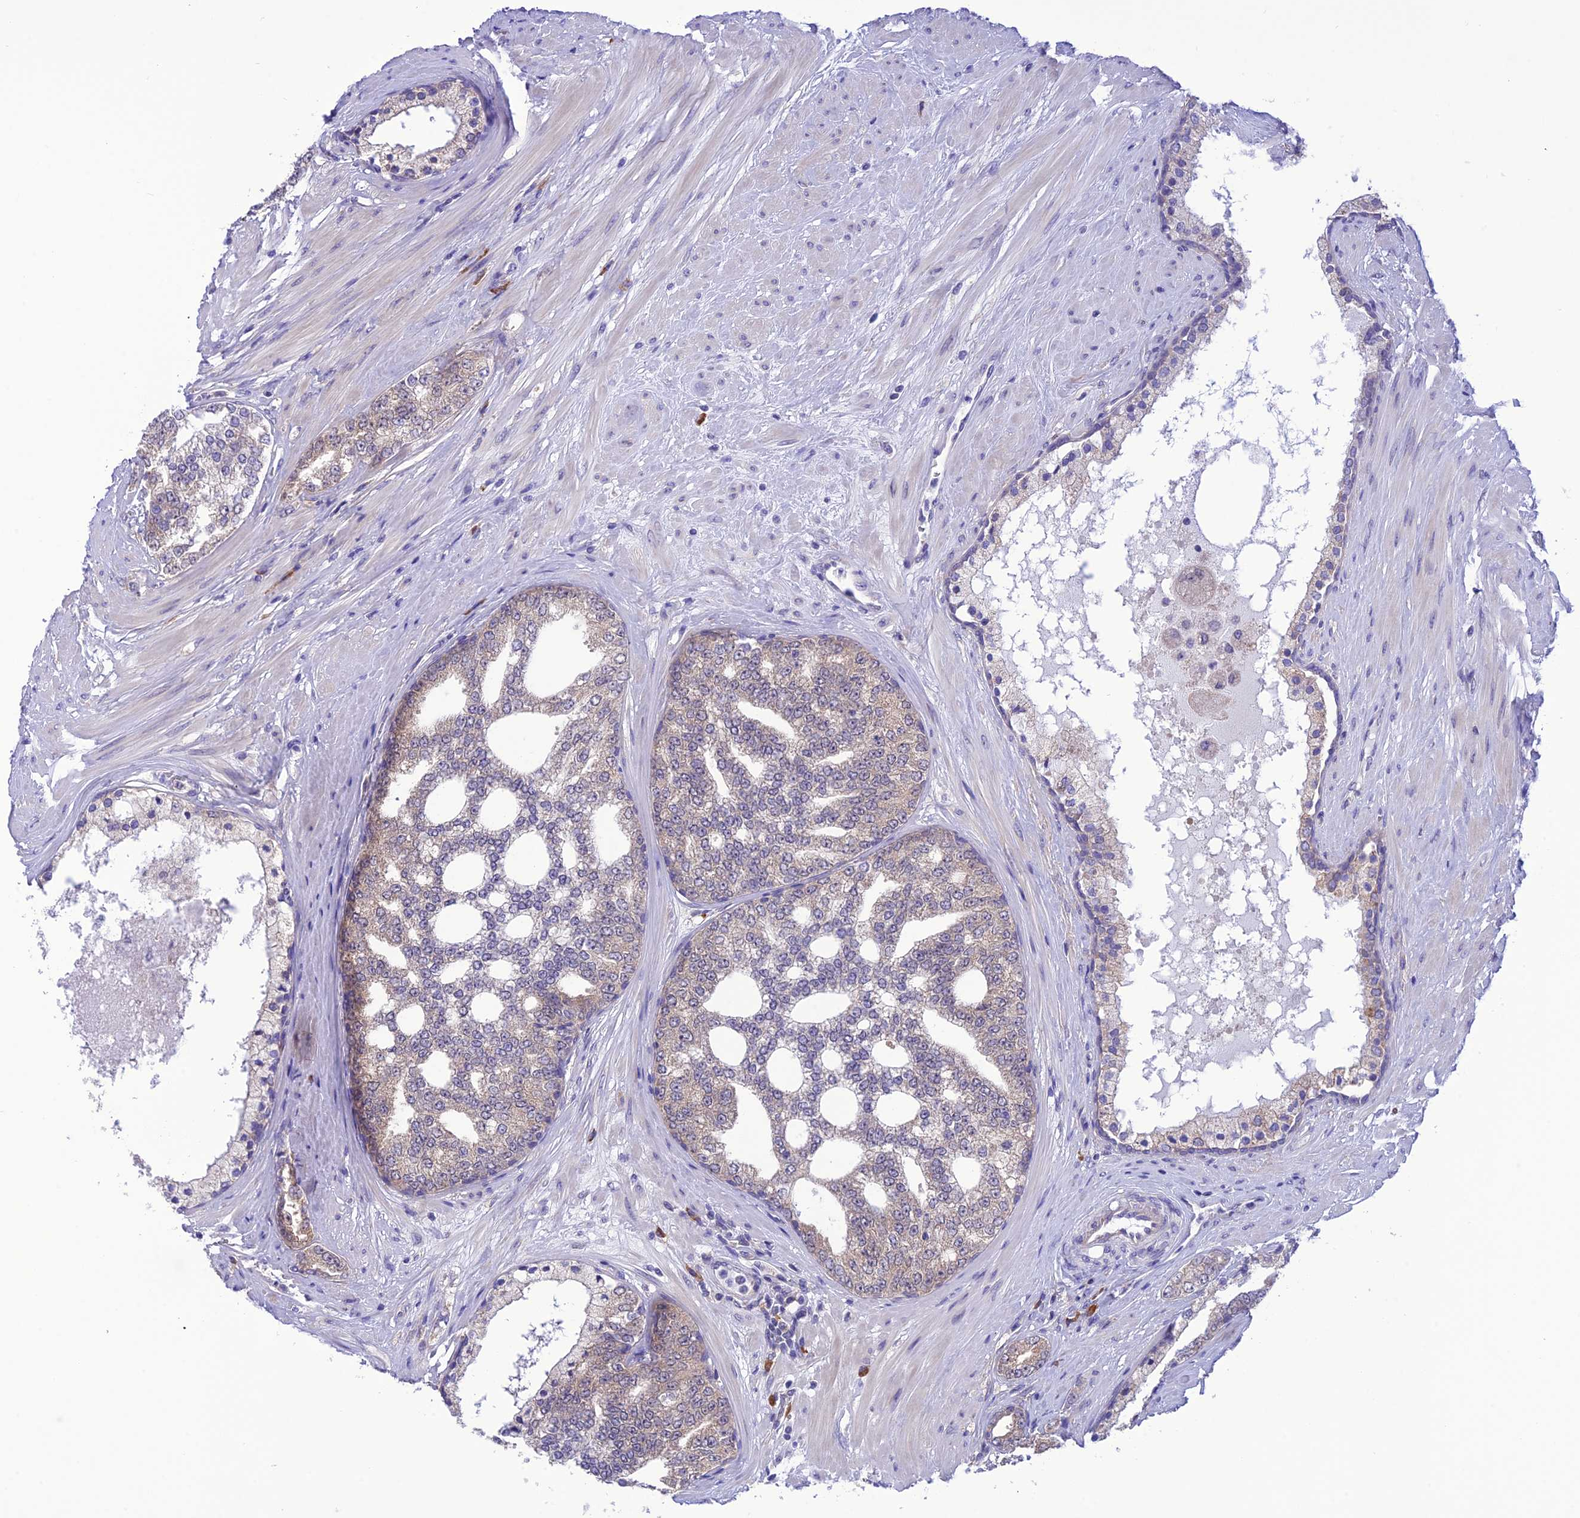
{"staining": {"intensity": "negative", "quantity": "none", "location": "none"}, "tissue": "prostate cancer", "cell_type": "Tumor cells", "image_type": "cancer", "snomed": [{"axis": "morphology", "description": "Adenocarcinoma, High grade"}, {"axis": "topography", "description": "Prostate"}], "caption": "A photomicrograph of high-grade adenocarcinoma (prostate) stained for a protein displays no brown staining in tumor cells.", "gene": "RNF126", "patient": {"sex": "male", "age": 64}}